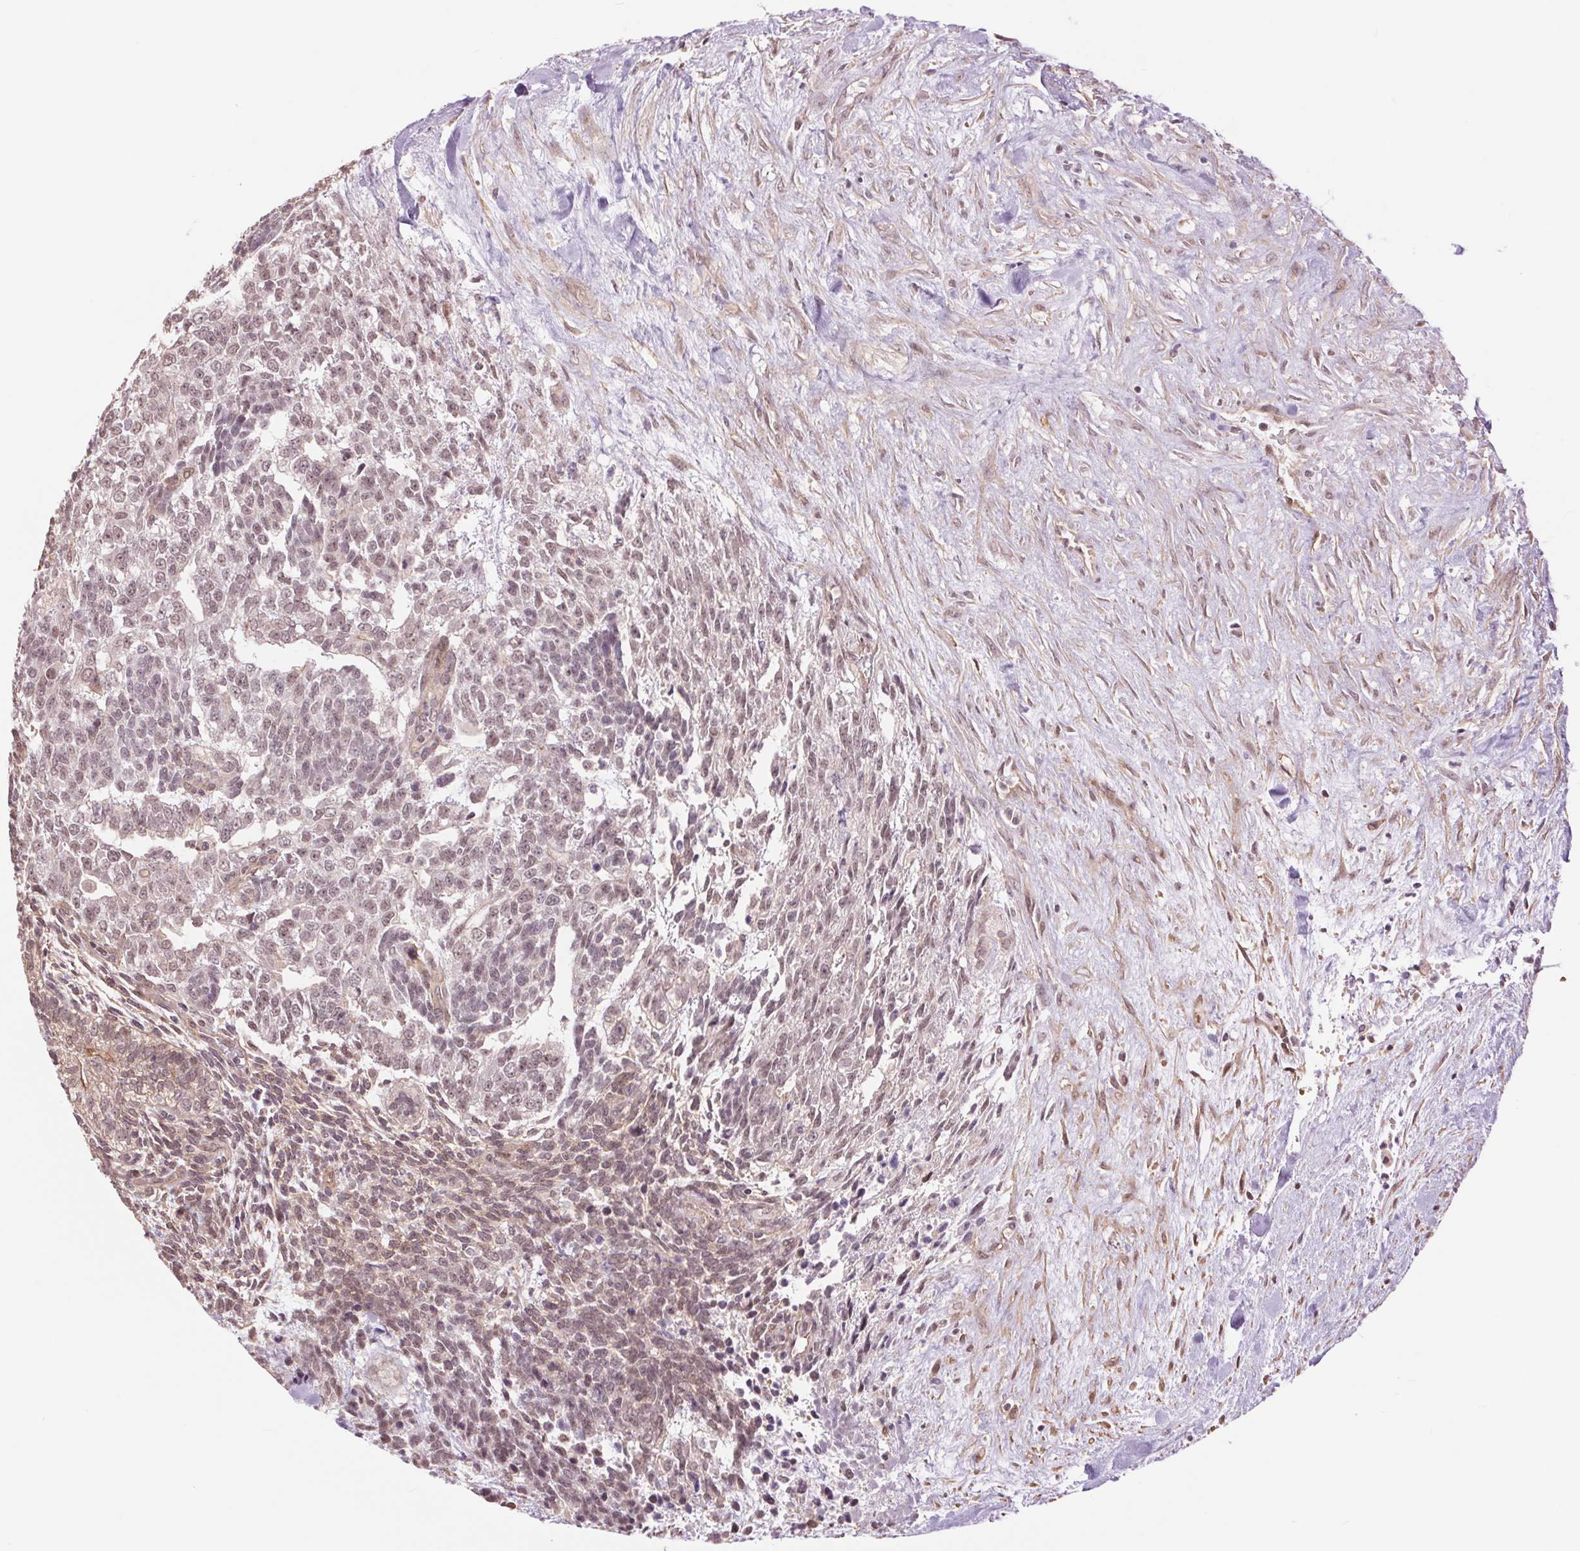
{"staining": {"intensity": "weak", "quantity": "25%-75%", "location": "cytoplasmic/membranous,nuclear"}, "tissue": "testis cancer", "cell_type": "Tumor cells", "image_type": "cancer", "snomed": [{"axis": "morphology", "description": "Carcinoma, Embryonal, NOS"}, {"axis": "topography", "description": "Testis"}], "caption": "A photomicrograph of testis cancer stained for a protein shows weak cytoplasmic/membranous and nuclear brown staining in tumor cells.", "gene": "PALM", "patient": {"sex": "male", "age": 23}}